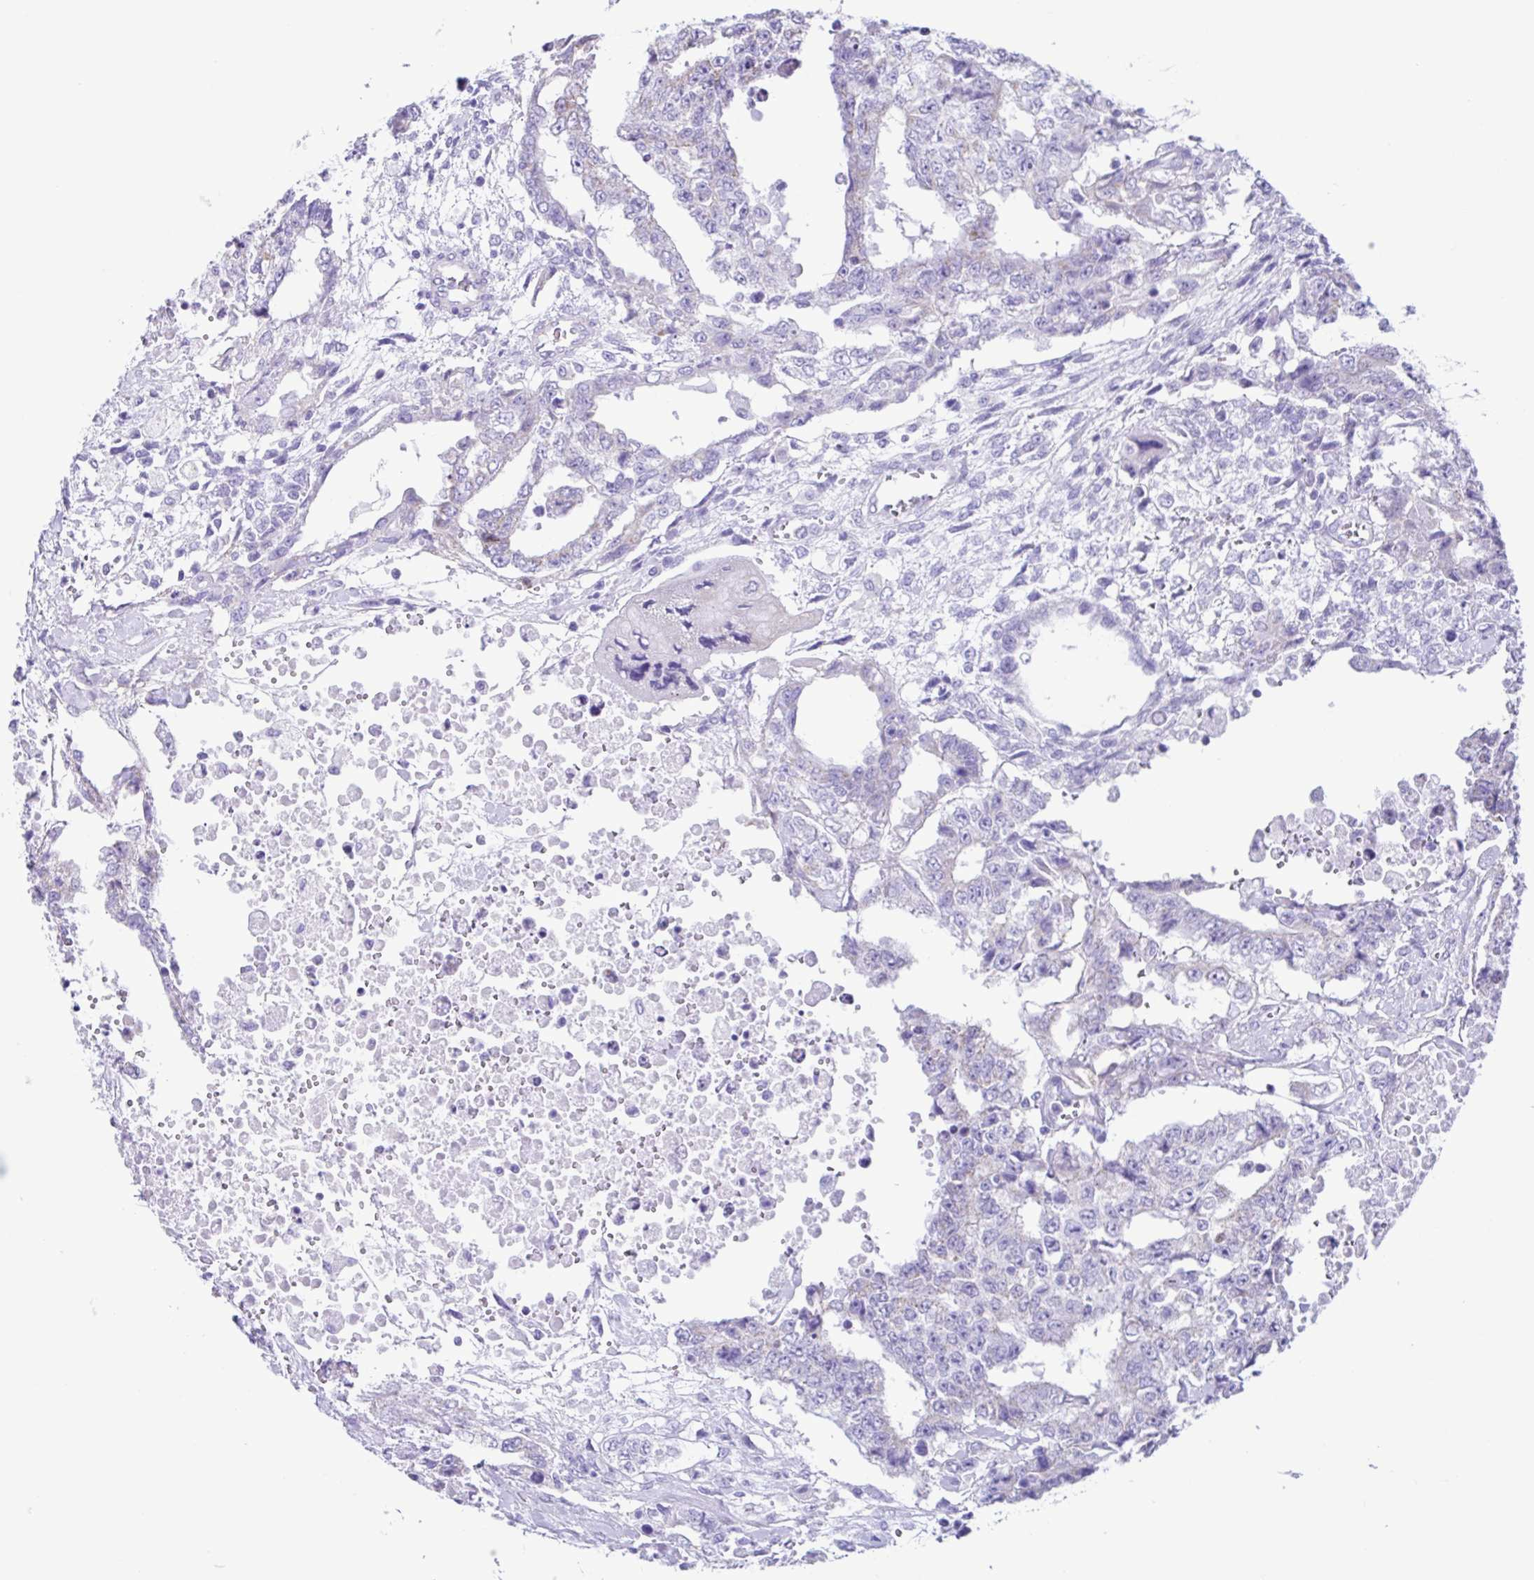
{"staining": {"intensity": "weak", "quantity": "<25%", "location": "cytoplasmic/membranous"}, "tissue": "testis cancer", "cell_type": "Tumor cells", "image_type": "cancer", "snomed": [{"axis": "morphology", "description": "Carcinoma, Embryonal, NOS"}, {"axis": "topography", "description": "Testis"}], "caption": "Micrograph shows no protein staining in tumor cells of embryonal carcinoma (testis) tissue.", "gene": "ACTRT3", "patient": {"sex": "male", "age": 24}}